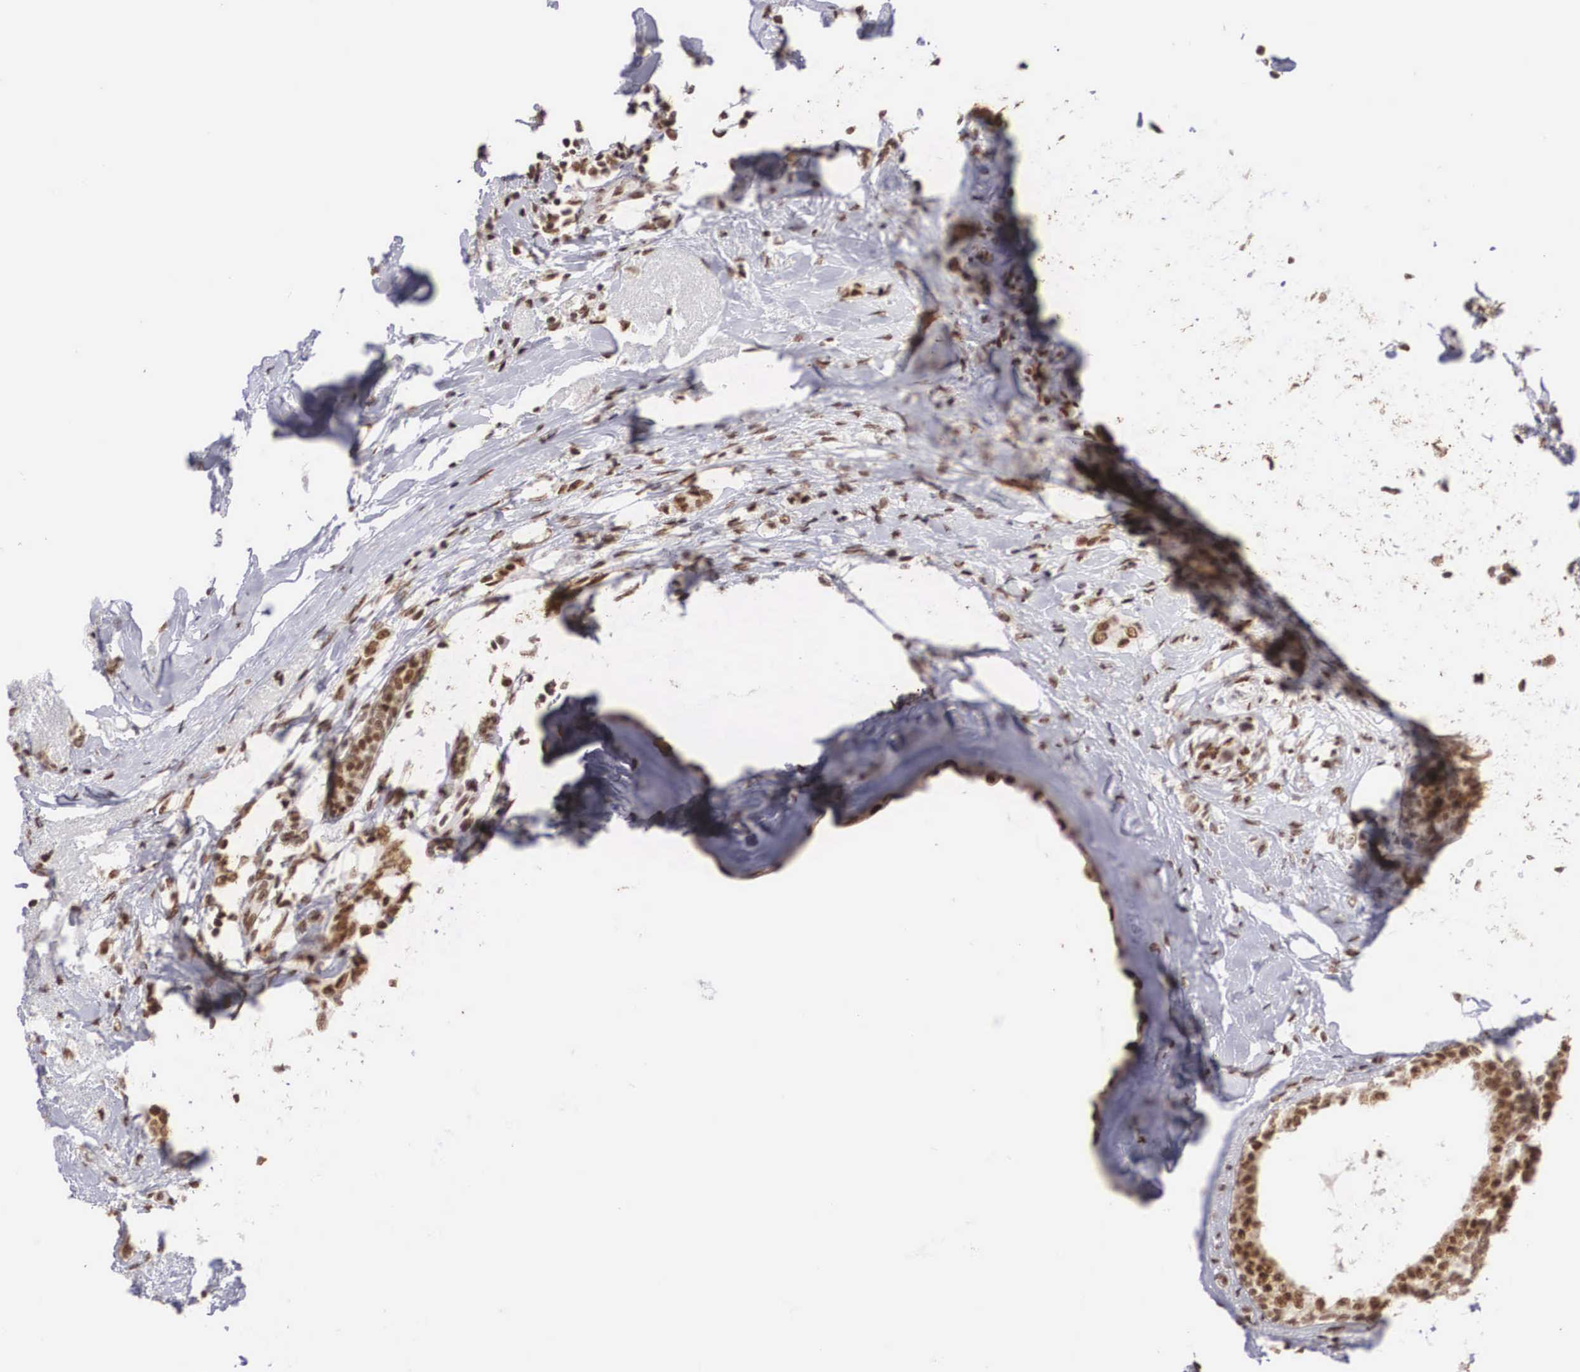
{"staining": {"intensity": "moderate", "quantity": ">75%", "location": "nuclear"}, "tissue": "breast cancer", "cell_type": "Tumor cells", "image_type": "cancer", "snomed": [{"axis": "morphology", "description": "Duct carcinoma"}, {"axis": "topography", "description": "Breast"}], "caption": "Breast cancer (infiltrating ductal carcinoma) stained with a brown dye displays moderate nuclear positive expression in approximately >75% of tumor cells.", "gene": "HTATSF1", "patient": {"sex": "female", "age": 50}}